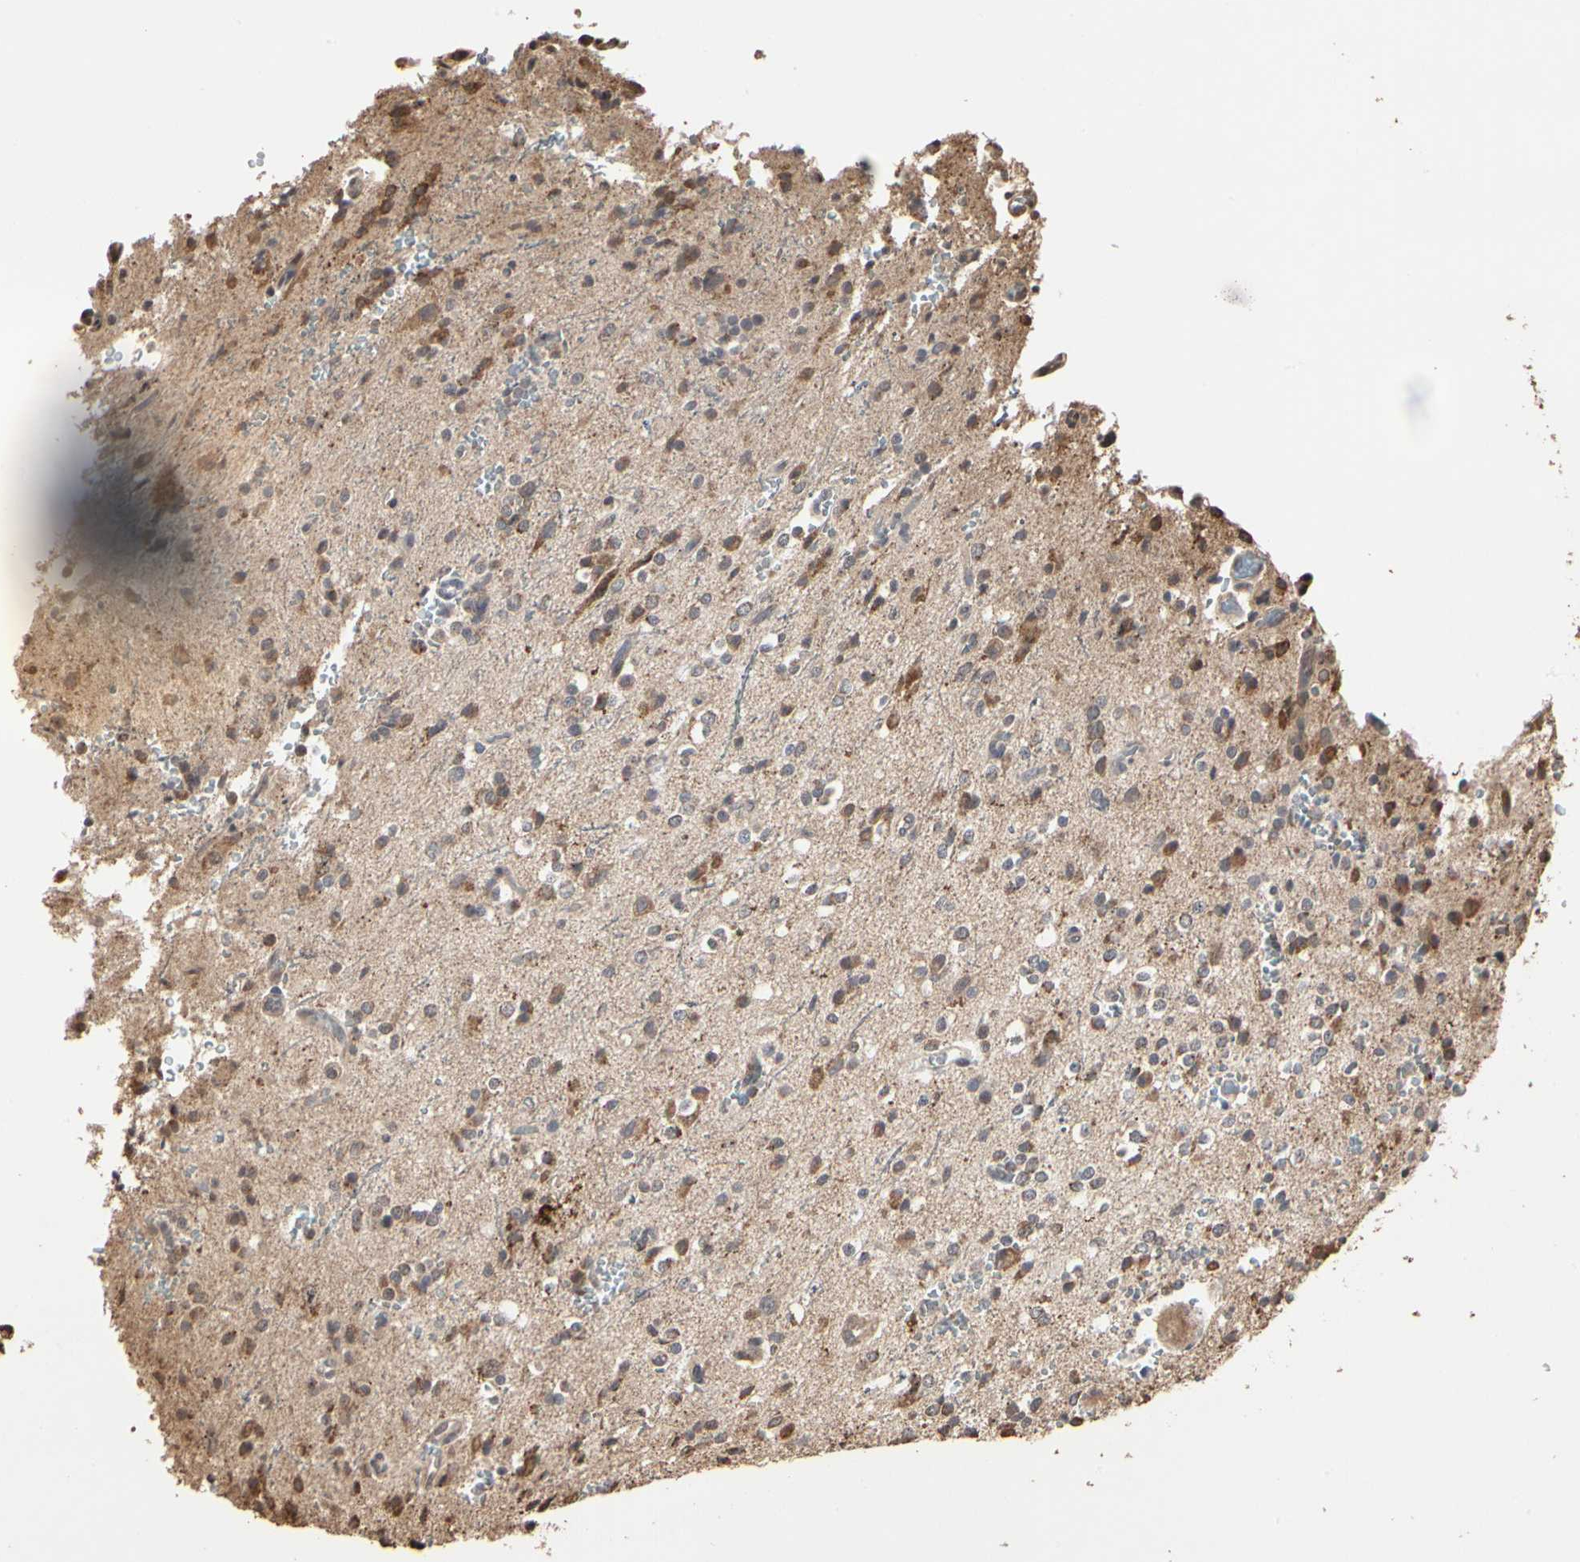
{"staining": {"intensity": "moderate", "quantity": "25%-75%", "location": "cytoplasmic/membranous"}, "tissue": "glioma", "cell_type": "Tumor cells", "image_type": "cancer", "snomed": [{"axis": "morphology", "description": "Glioma, malignant, High grade"}, {"axis": "topography", "description": "Brain"}], "caption": "Human glioma stained for a protein (brown) exhibits moderate cytoplasmic/membranous positive staining in approximately 25%-75% of tumor cells.", "gene": "TAOK1", "patient": {"sex": "male", "age": 47}}